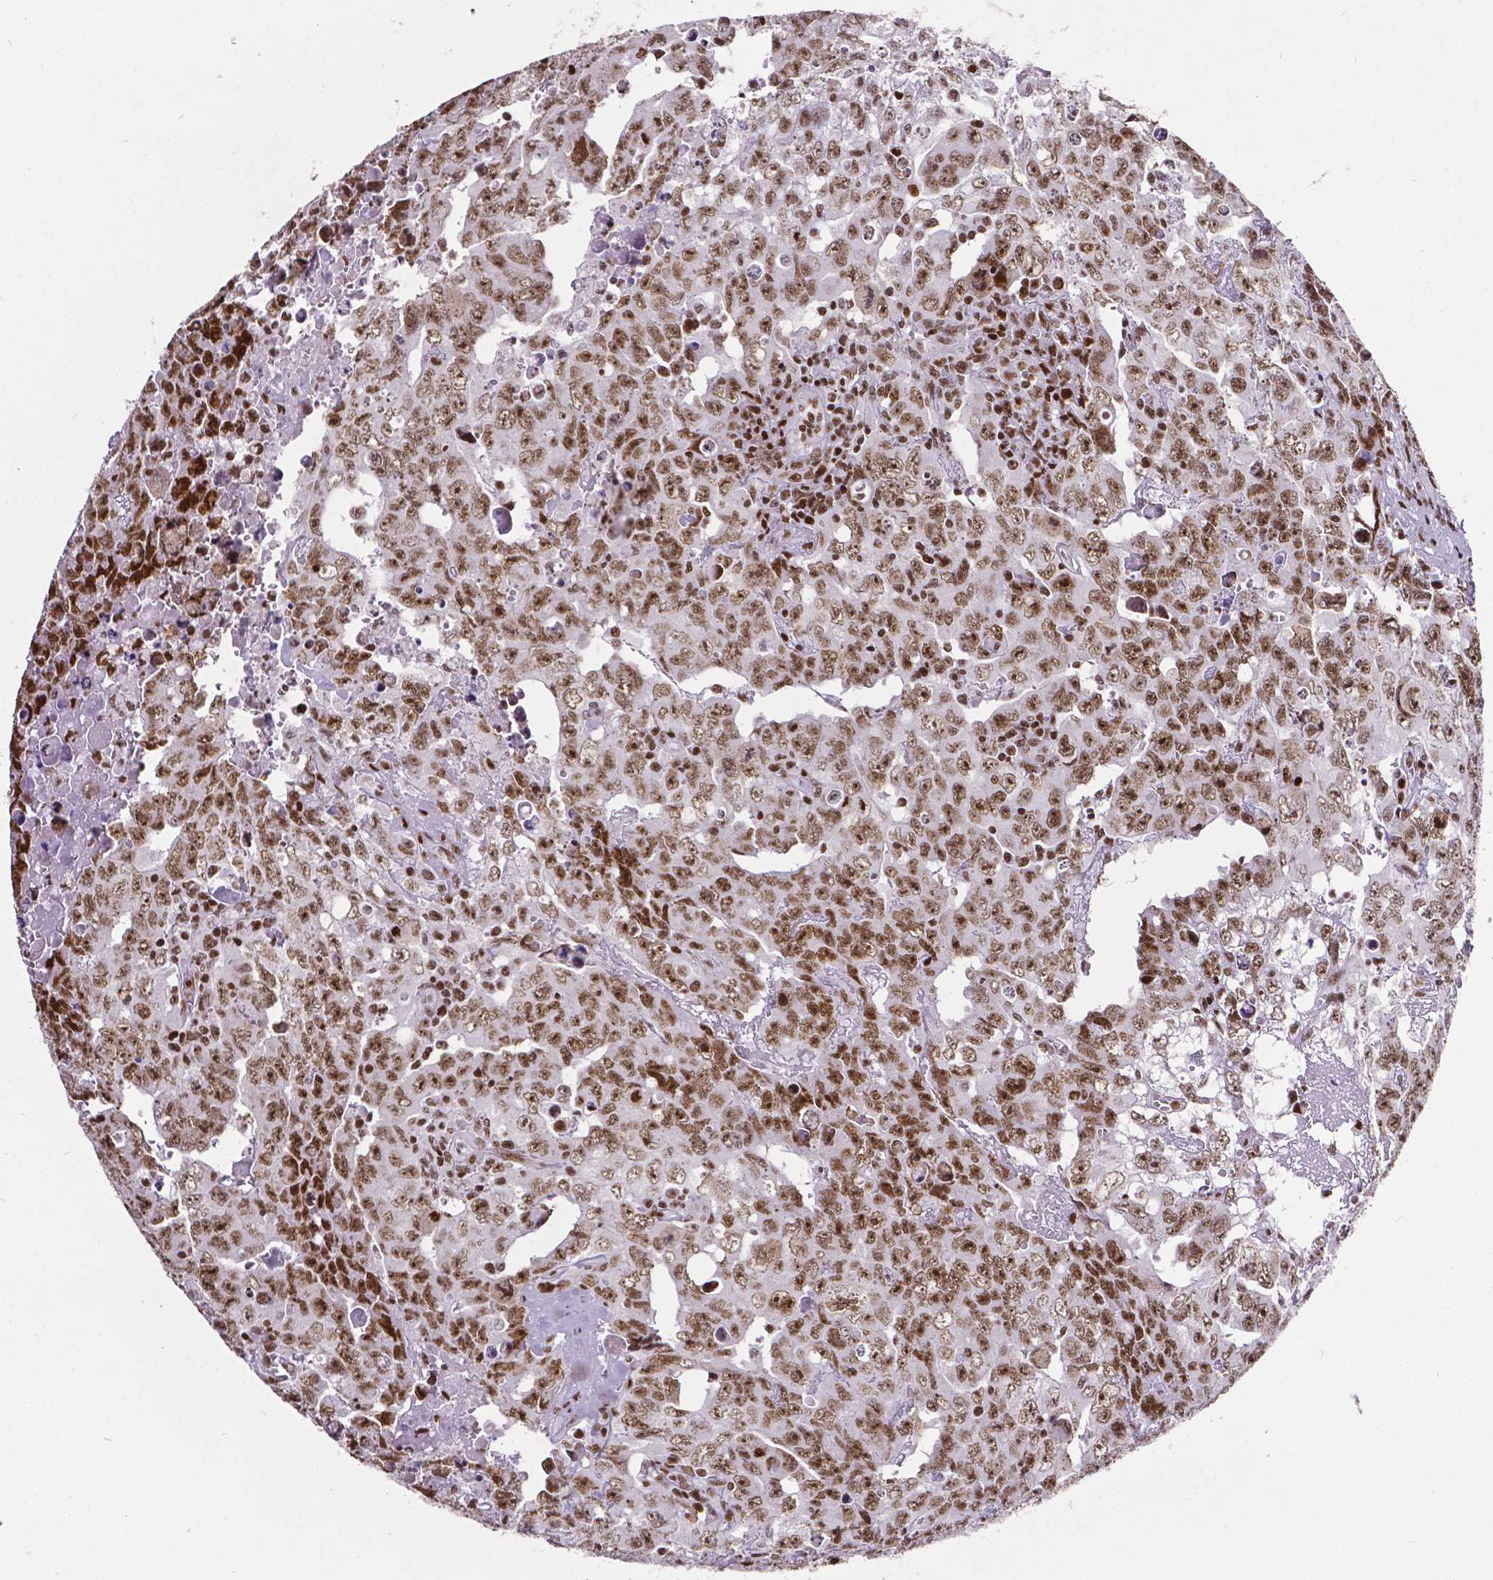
{"staining": {"intensity": "moderate", "quantity": ">75%", "location": "nuclear"}, "tissue": "testis cancer", "cell_type": "Tumor cells", "image_type": "cancer", "snomed": [{"axis": "morphology", "description": "Carcinoma, Embryonal, NOS"}, {"axis": "topography", "description": "Testis"}], "caption": "Protein staining of testis cancer tissue reveals moderate nuclear positivity in about >75% of tumor cells.", "gene": "CTCF", "patient": {"sex": "male", "age": 24}}